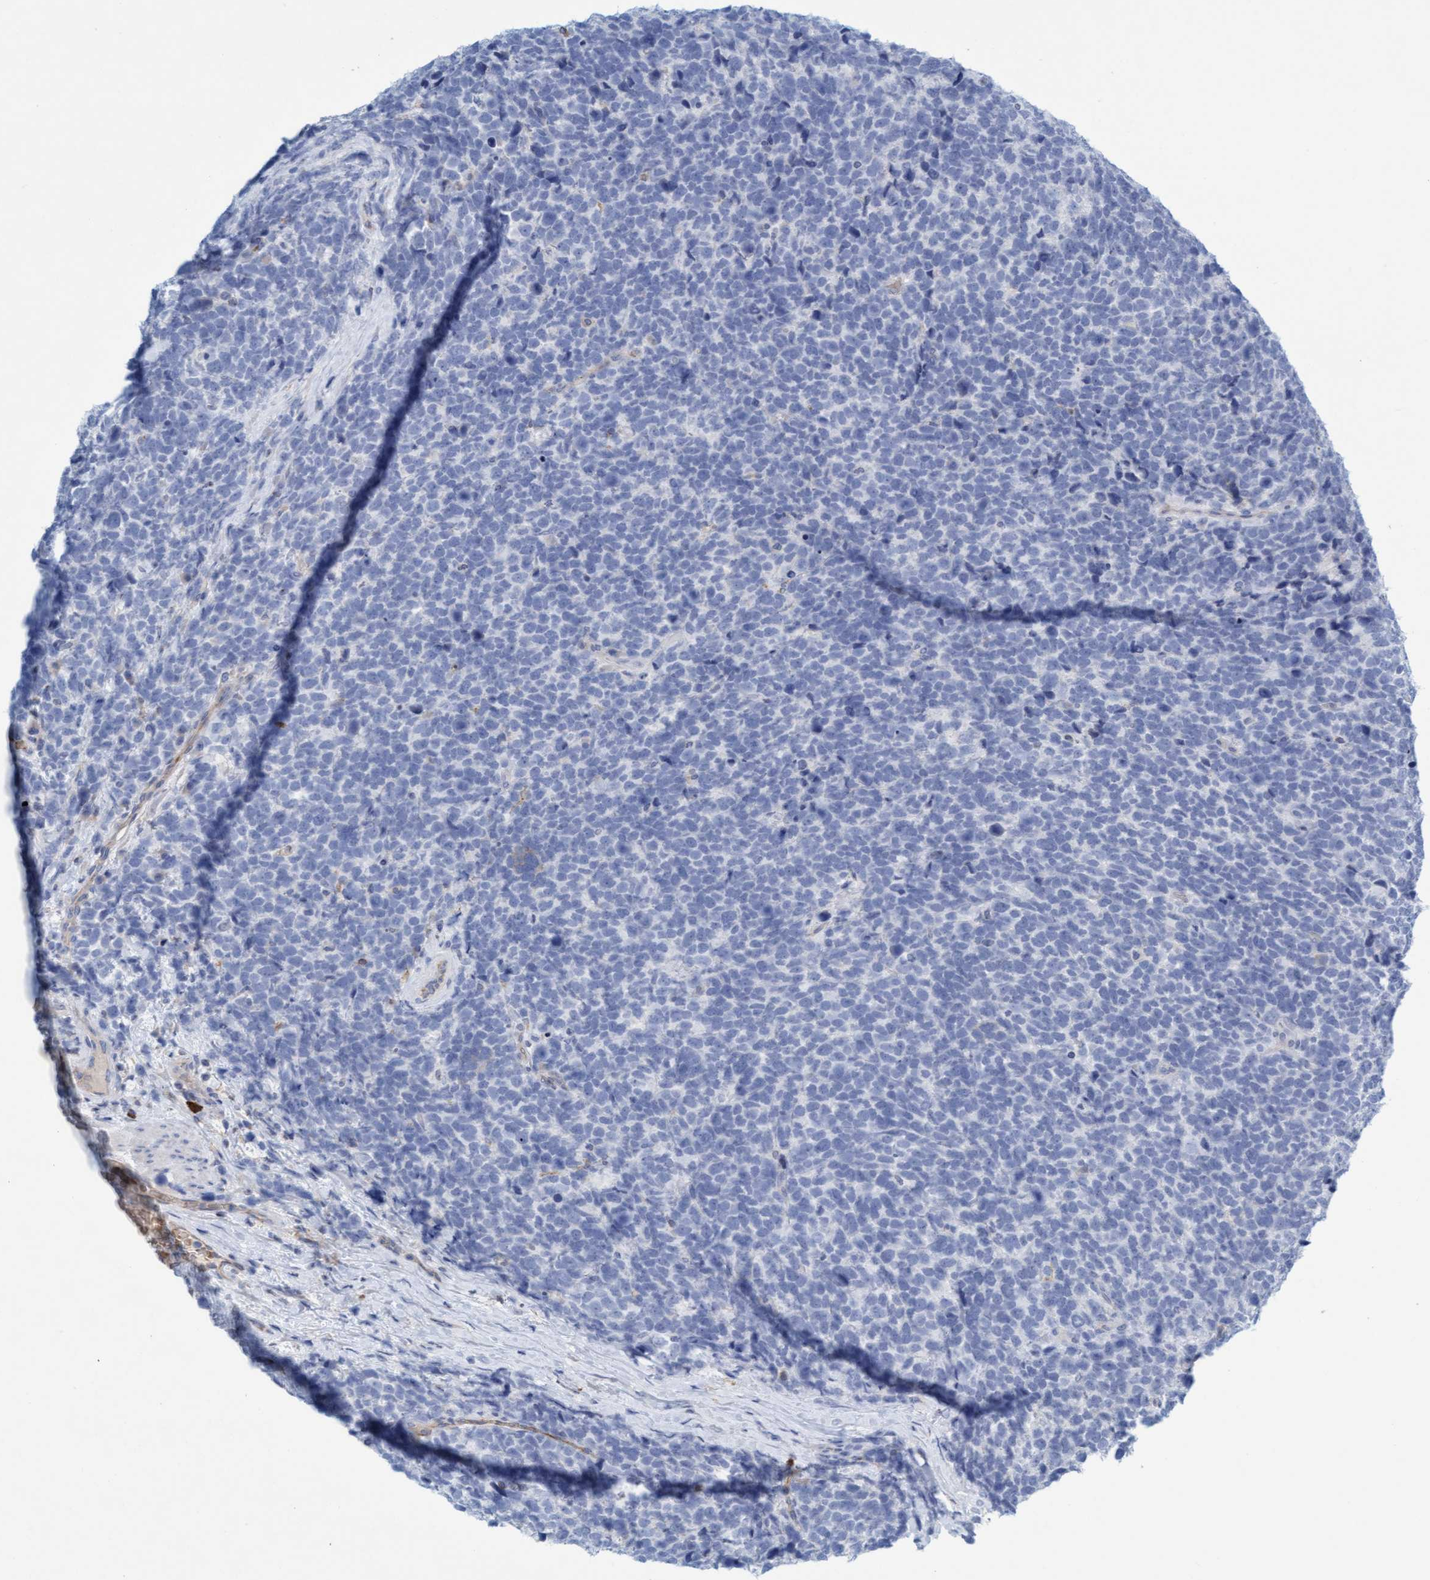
{"staining": {"intensity": "negative", "quantity": "none", "location": "none"}, "tissue": "urothelial cancer", "cell_type": "Tumor cells", "image_type": "cancer", "snomed": [{"axis": "morphology", "description": "Urothelial carcinoma, High grade"}, {"axis": "topography", "description": "Urinary bladder"}], "caption": "The photomicrograph exhibits no significant staining in tumor cells of urothelial cancer.", "gene": "SIGIRR", "patient": {"sex": "female", "age": 82}}